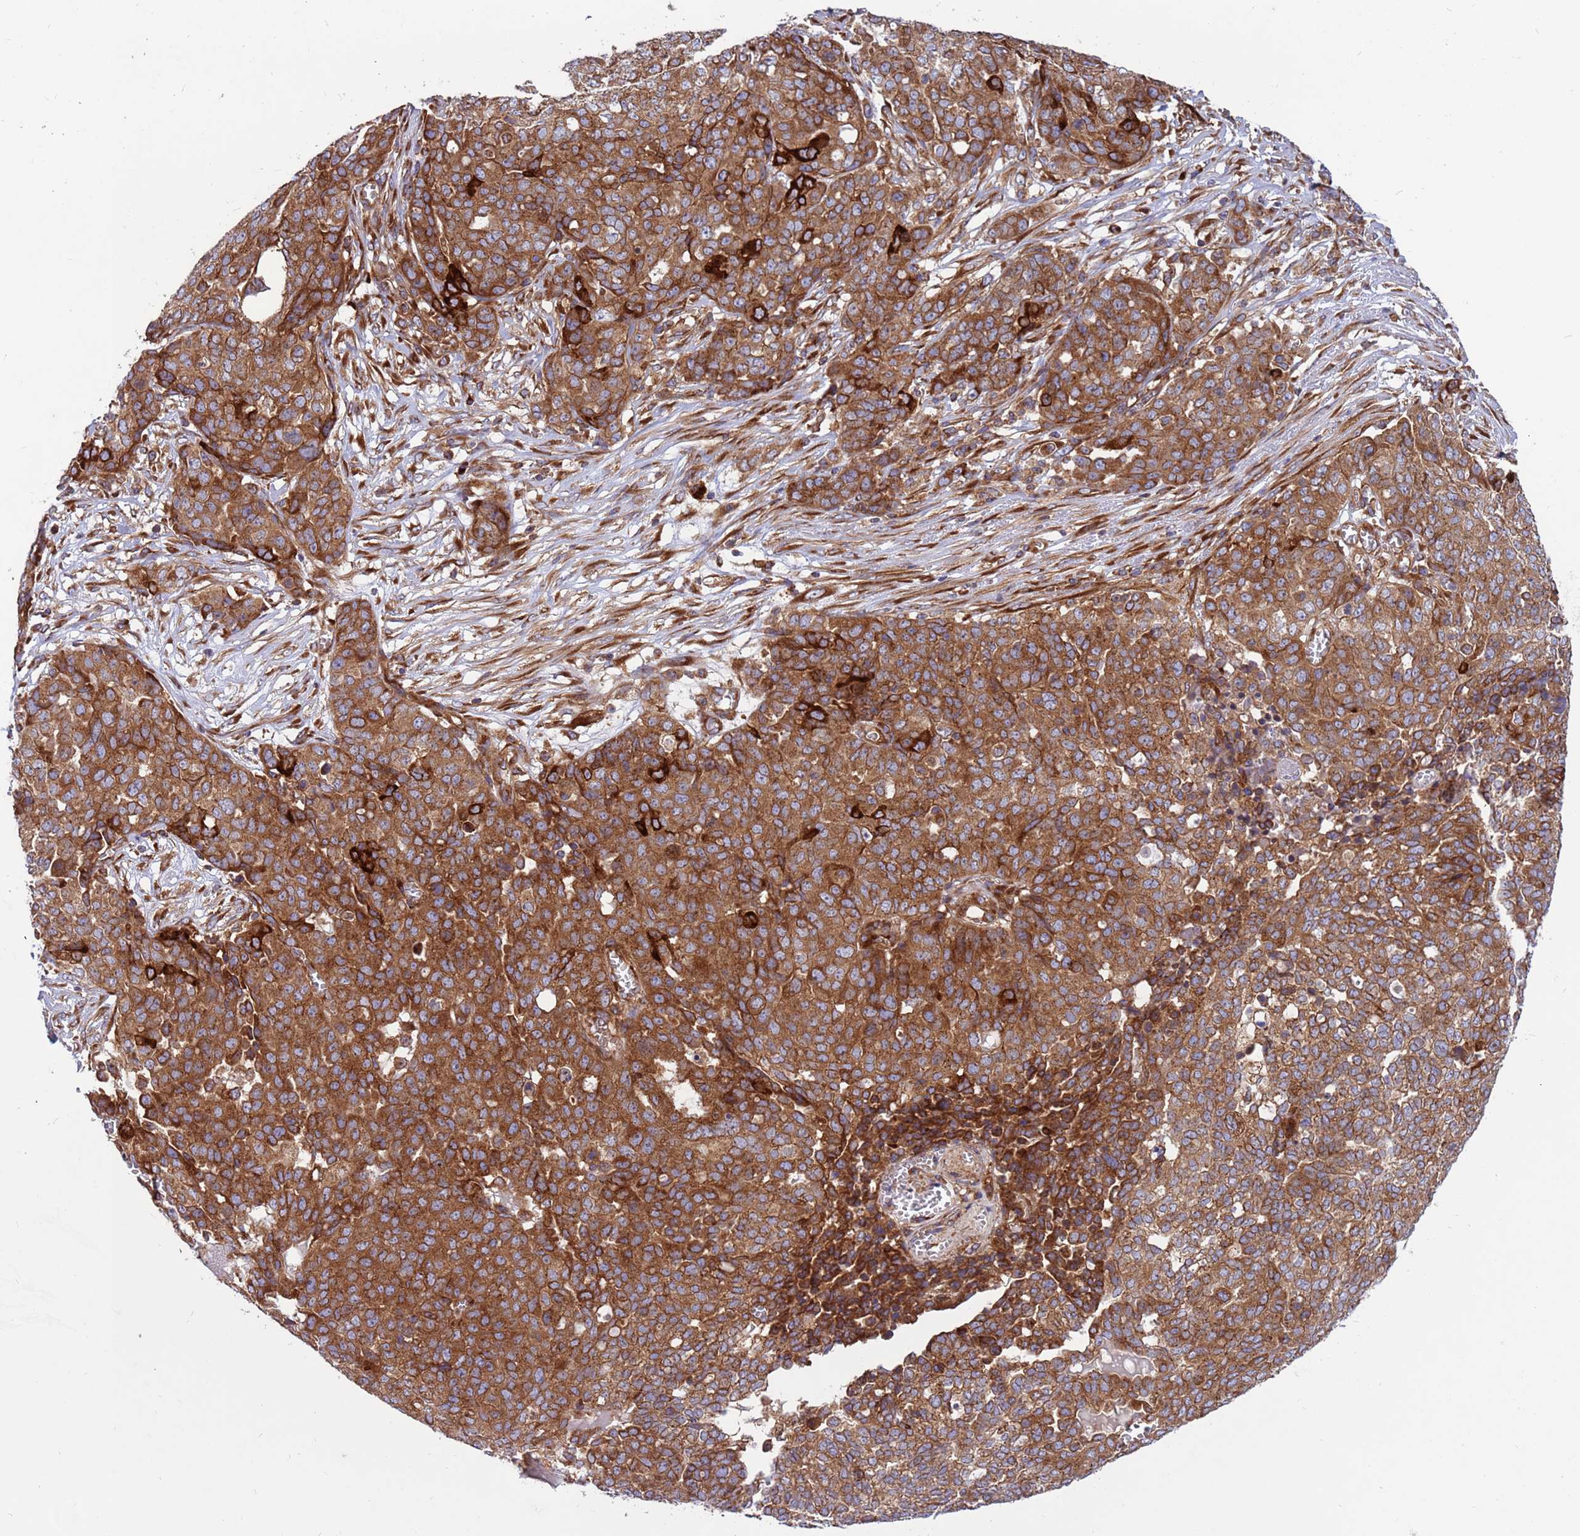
{"staining": {"intensity": "strong", "quantity": ">75%", "location": "cytoplasmic/membranous"}, "tissue": "ovarian cancer", "cell_type": "Tumor cells", "image_type": "cancer", "snomed": [{"axis": "morphology", "description": "Cystadenocarcinoma, serous, NOS"}, {"axis": "topography", "description": "Soft tissue"}, {"axis": "topography", "description": "Ovary"}], "caption": "Tumor cells demonstrate high levels of strong cytoplasmic/membranous expression in about >75% of cells in human ovarian serous cystadenocarcinoma.", "gene": "ZC3HAV1", "patient": {"sex": "female", "age": 57}}